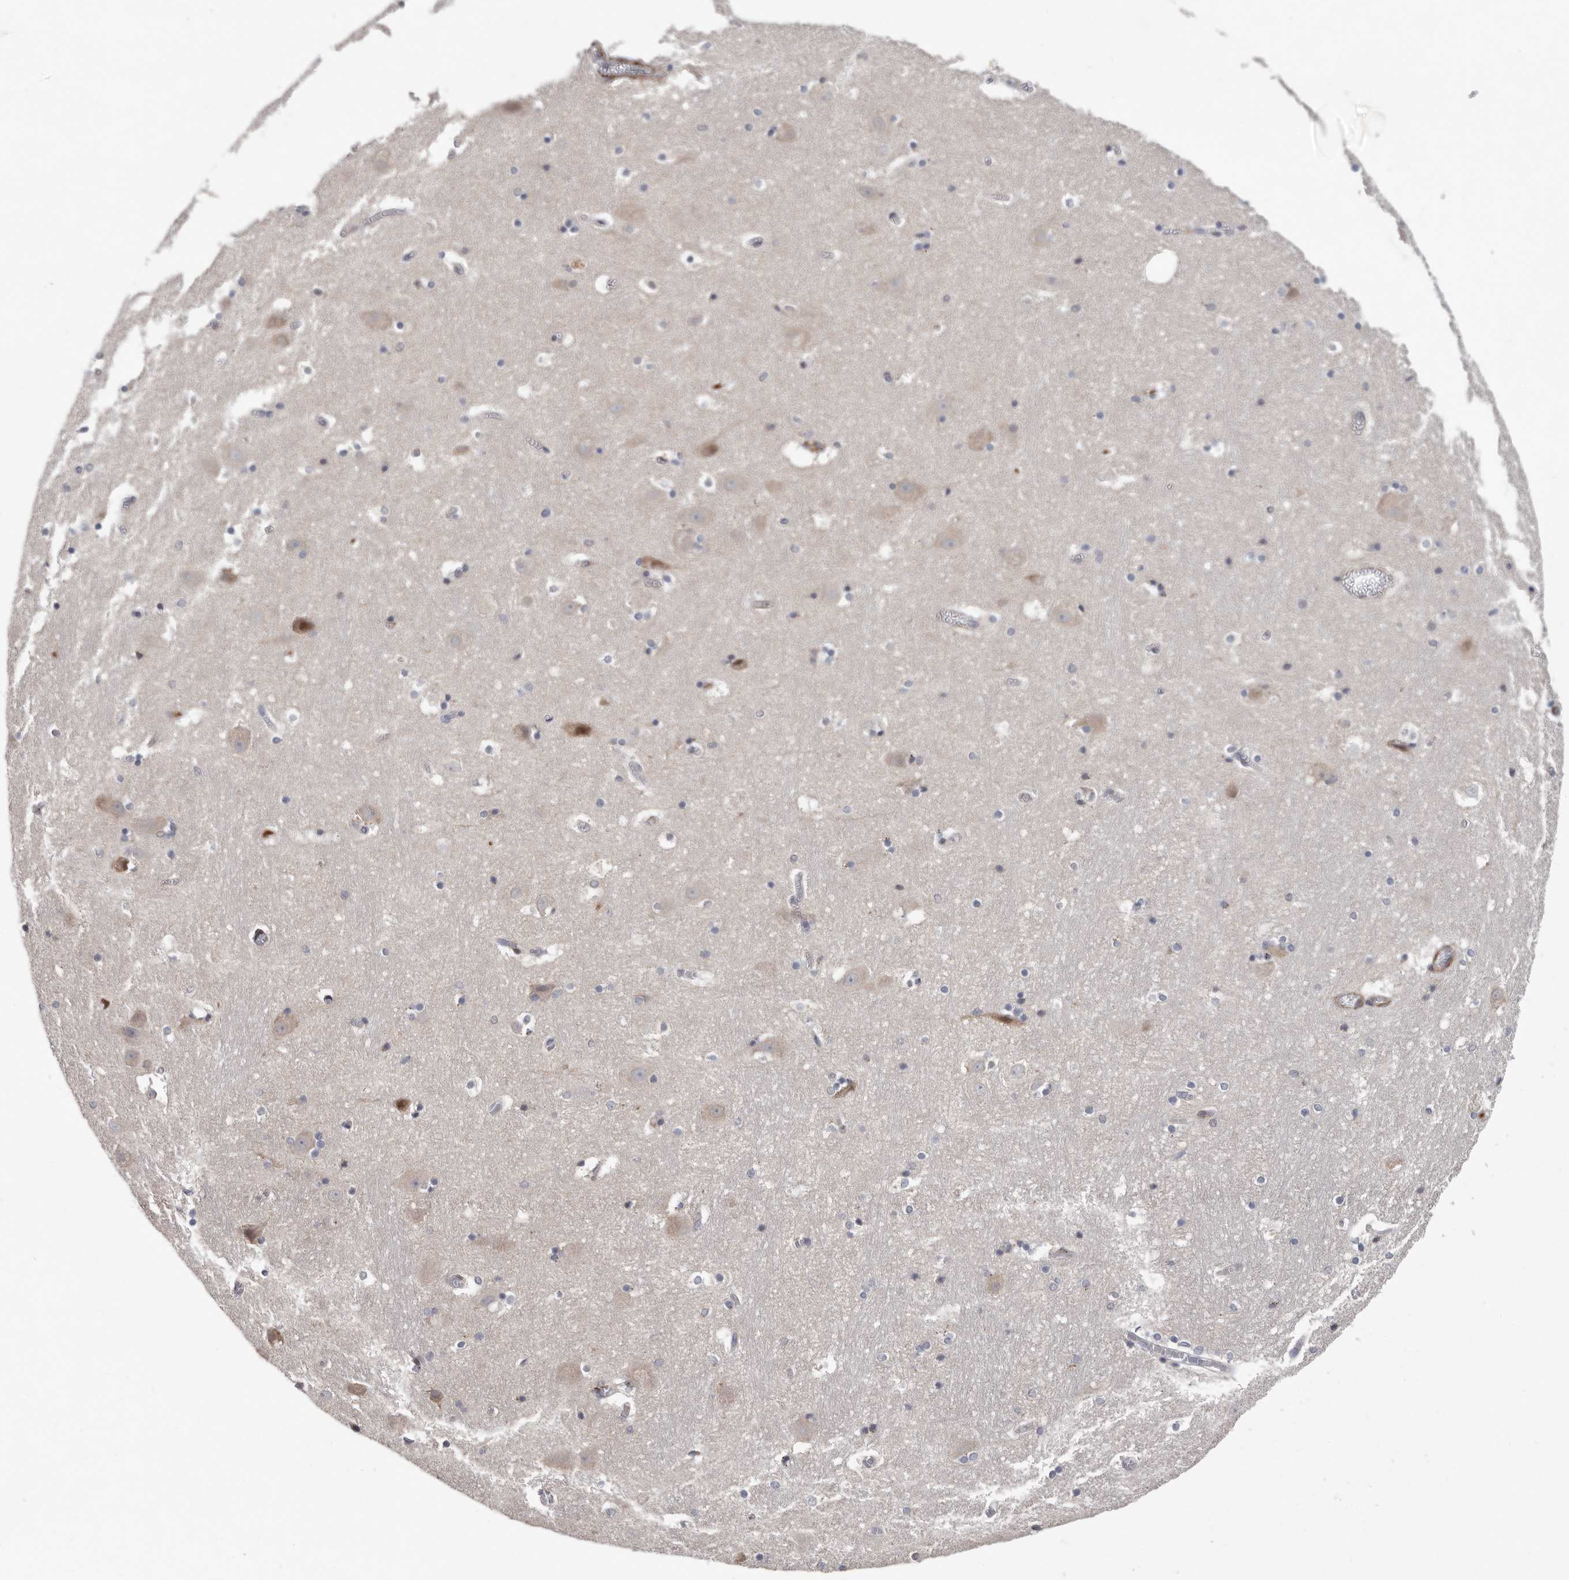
{"staining": {"intensity": "negative", "quantity": "none", "location": "none"}, "tissue": "hippocampus", "cell_type": "Glial cells", "image_type": "normal", "snomed": [{"axis": "morphology", "description": "Normal tissue, NOS"}, {"axis": "topography", "description": "Hippocampus"}], "caption": "Immunohistochemistry (IHC) photomicrograph of benign hippocampus: human hippocampus stained with DAB (3,3'-diaminobenzidine) demonstrates no significant protein expression in glial cells.", "gene": "ATXN3L", "patient": {"sex": "male", "age": 45}}